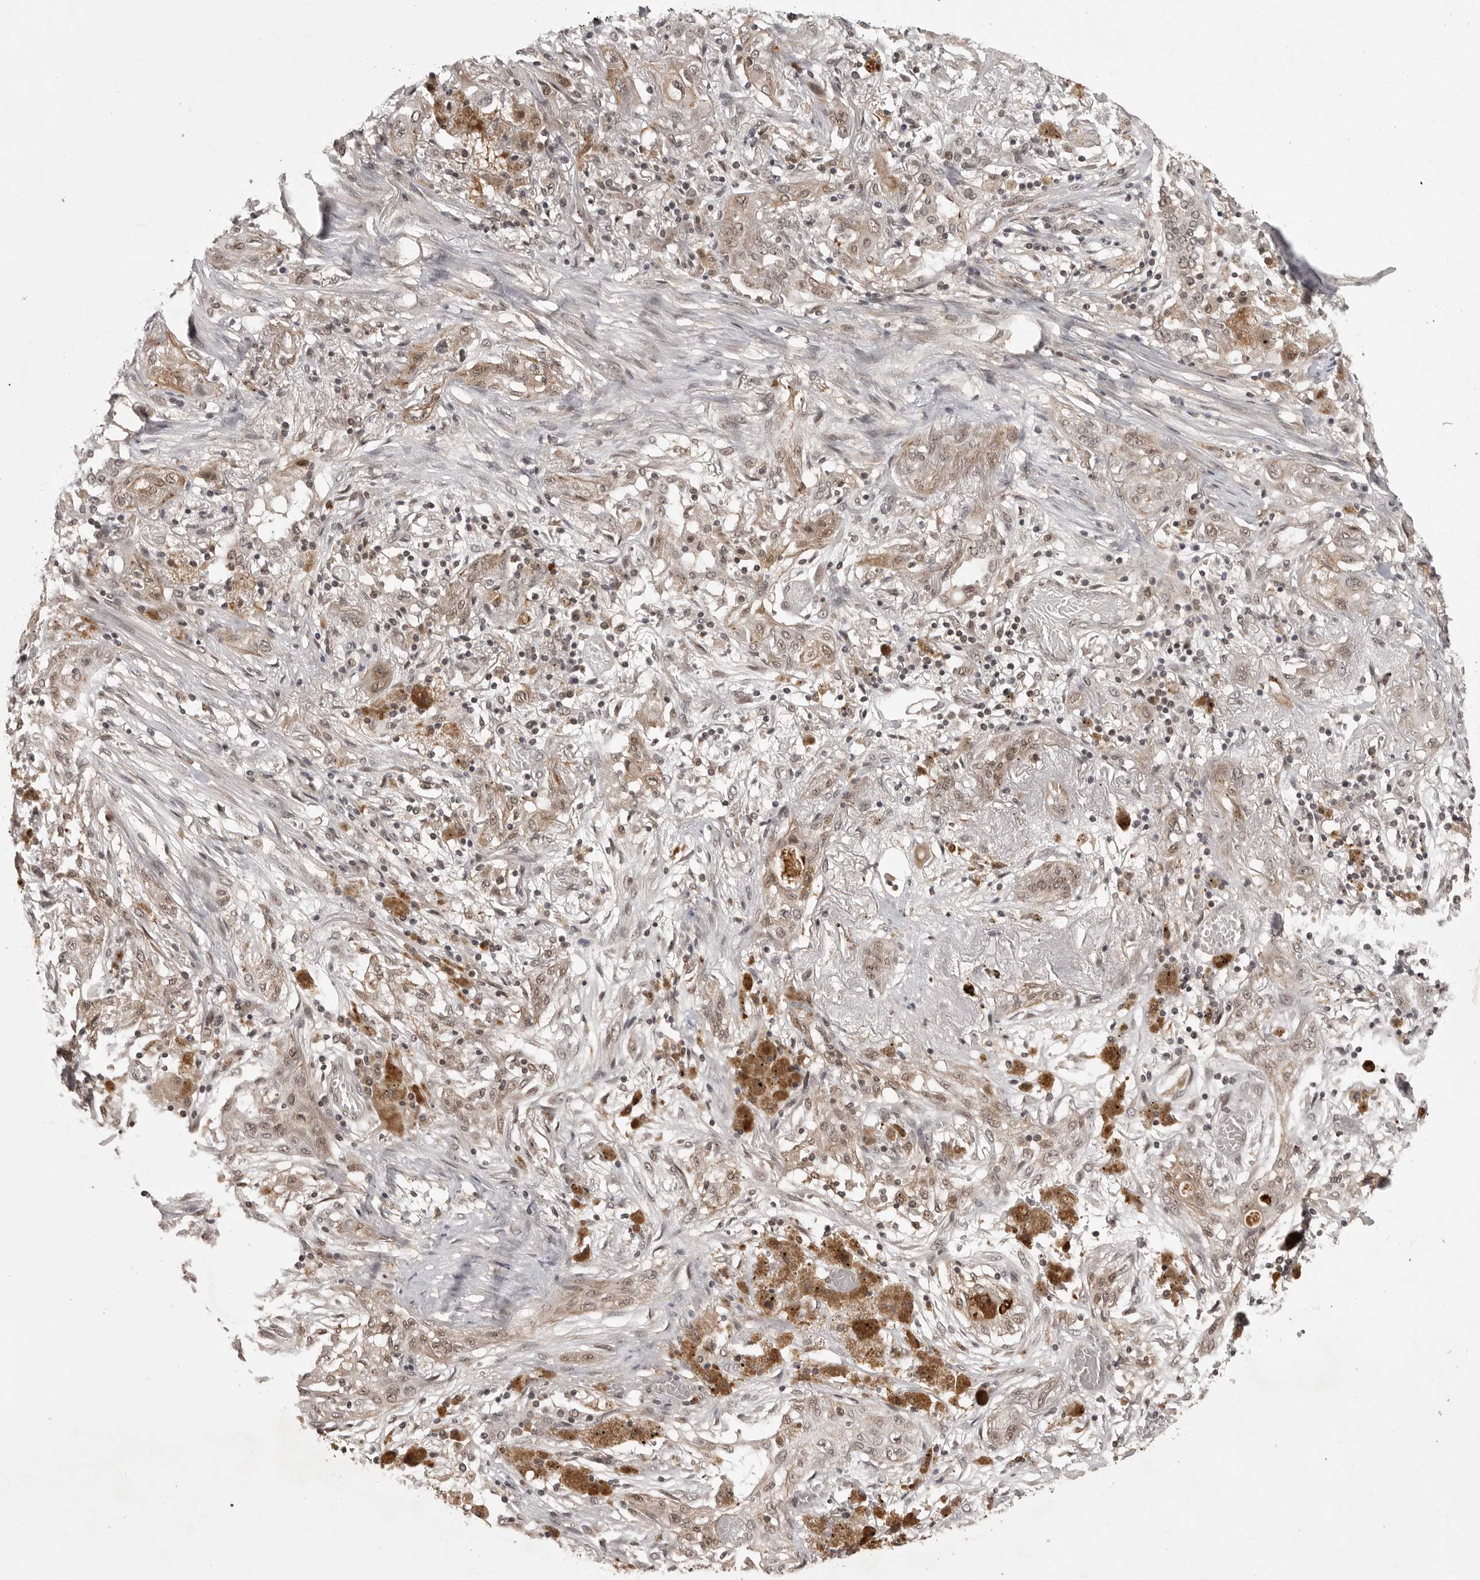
{"staining": {"intensity": "moderate", "quantity": ">75%", "location": "cytoplasmic/membranous,nuclear"}, "tissue": "lung cancer", "cell_type": "Tumor cells", "image_type": "cancer", "snomed": [{"axis": "morphology", "description": "Squamous cell carcinoma, NOS"}, {"axis": "topography", "description": "Lung"}], "caption": "Human lung cancer stained with a protein marker exhibits moderate staining in tumor cells.", "gene": "PEG3", "patient": {"sex": "female", "age": 47}}